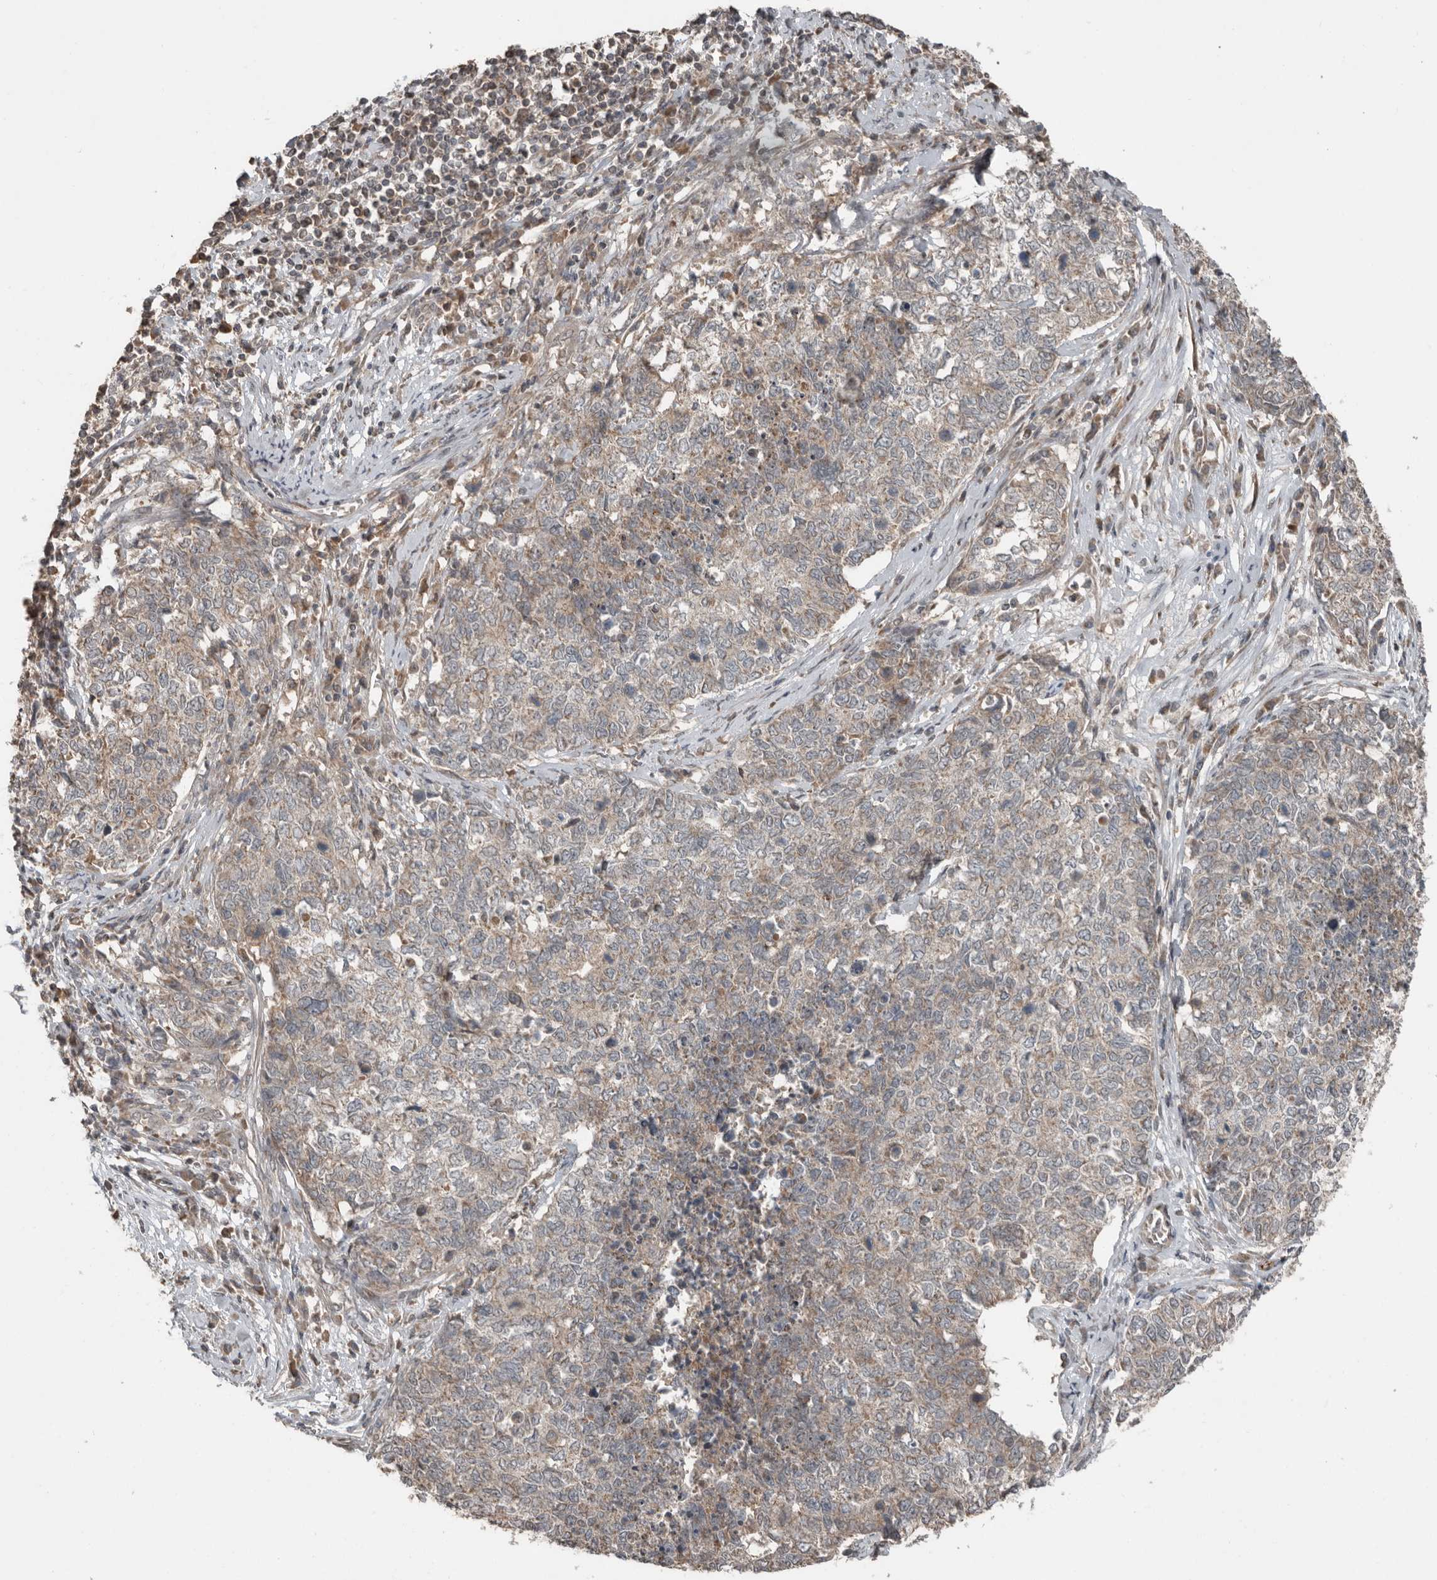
{"staining": {"intensity": "weak", "quantity": "25%-75%", "location": "cytoplasmic/membranous"}, "tissue": "cervical cancer", "cell_type": "Tumor cells", "image_type": "cancer", "snomed": [{"axis": "morphology", "description": "Squamous cell carcinoma, NOS"}, {"axis": "topography", "description": "Cervix"}], "caption": "Squamous cell carcinoma (cervical) stained with DAB immunohistochemistry displays low levels of weak cytoplasmic/membranous positivity in about 25%-75% of tumor cells.", "gene": "SLC6A7", "patient": {"sex": "female", "age": 63}}